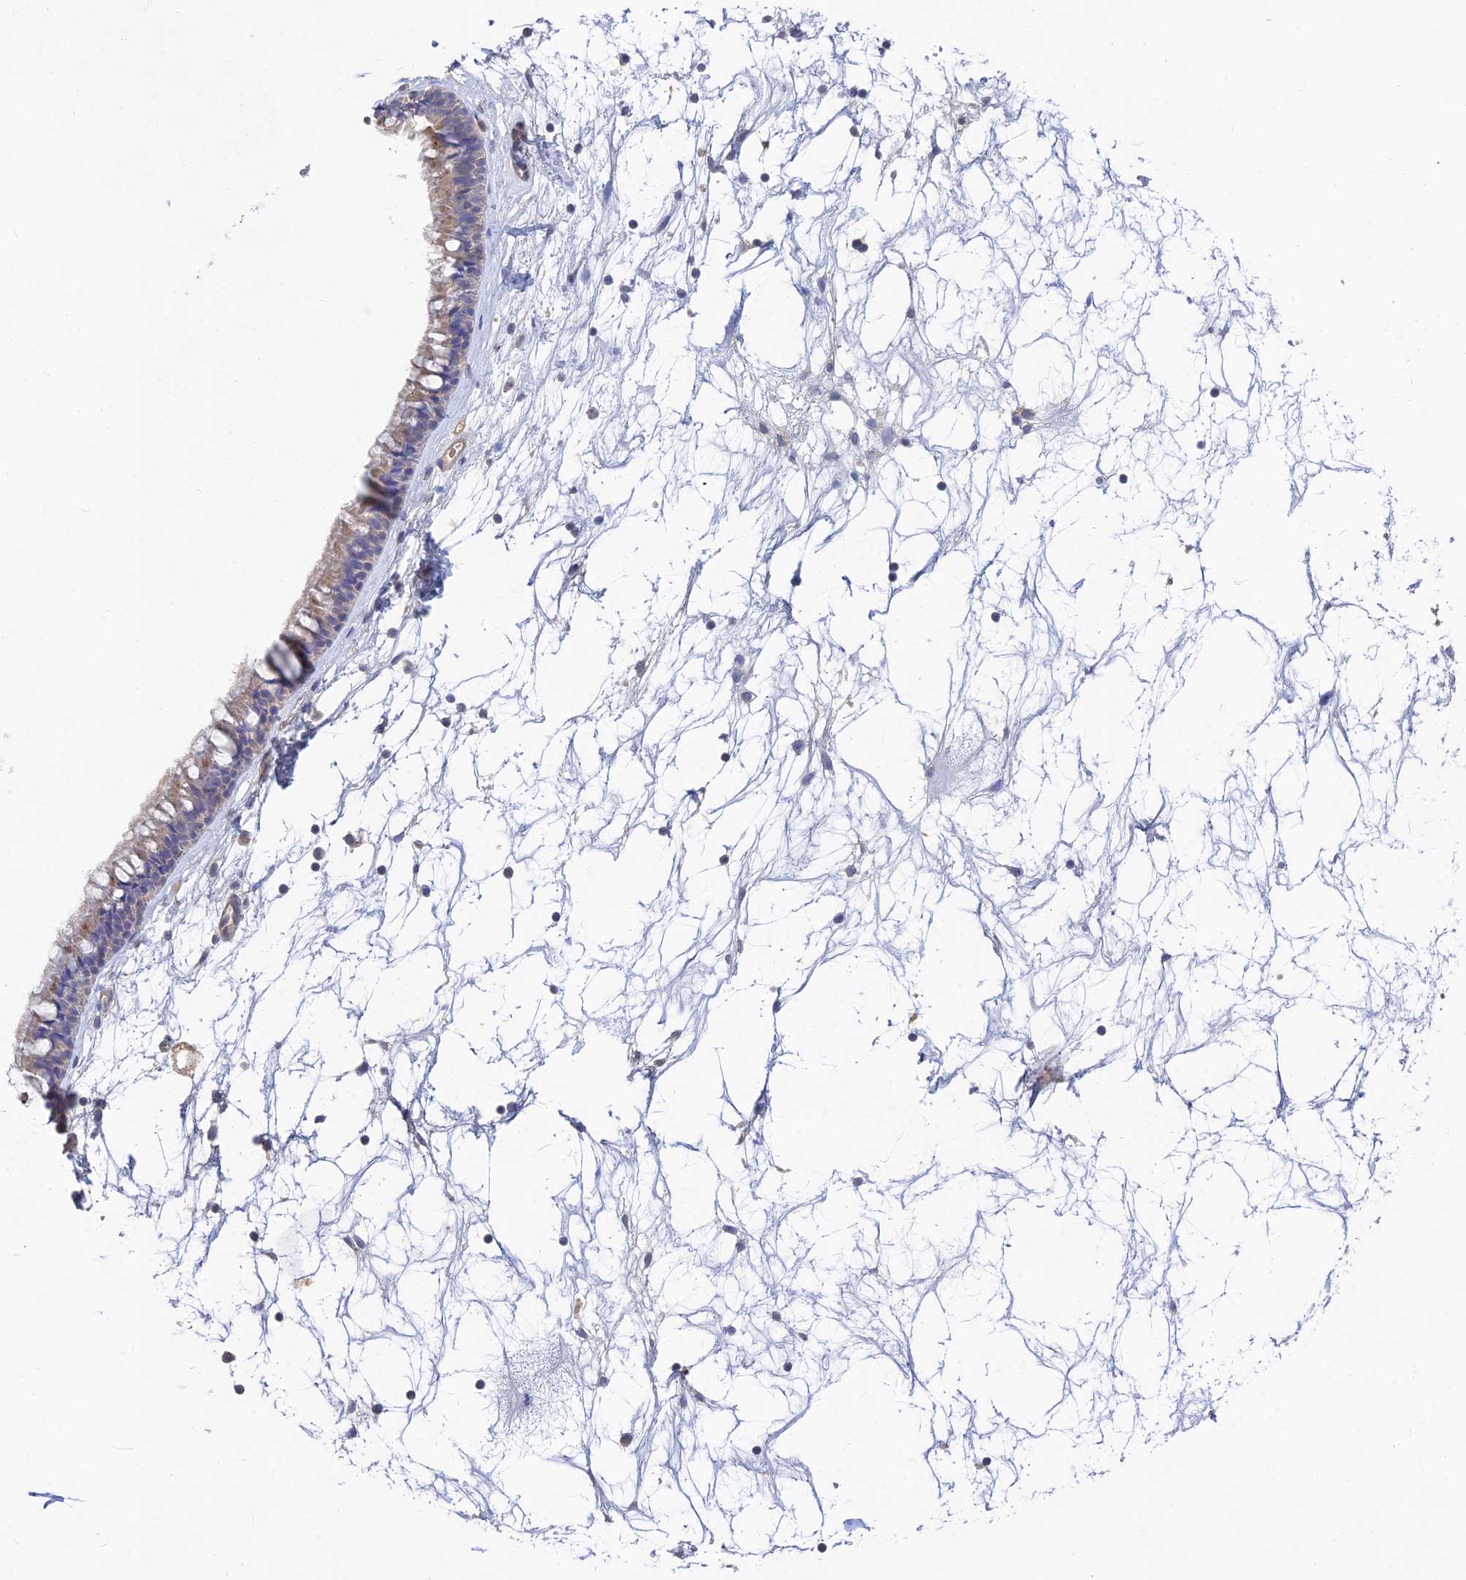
{"staining": {"intensity": "negative", "quantity": "none", "location": "none"}, "tissue": "nasopharynx", "cell_type": "Respiratory epithelial cells", "image_type": "normal", "snomed": [{"axis": "morphology", "description": "Normal tissue, NOS"}, {"axis": "topography", "description": "Nasopharynx"}], "caption": "Immunohistochemistry (IHC) micrograph of normal nasopharynx: nasopharynx stained with DAB (3,3'-diaminobenzidine) shows no significant protein positivity in respiratory epithelial cells.", "gene": "ARRDC1", "patient": {"sex": "male", "age": 64}}